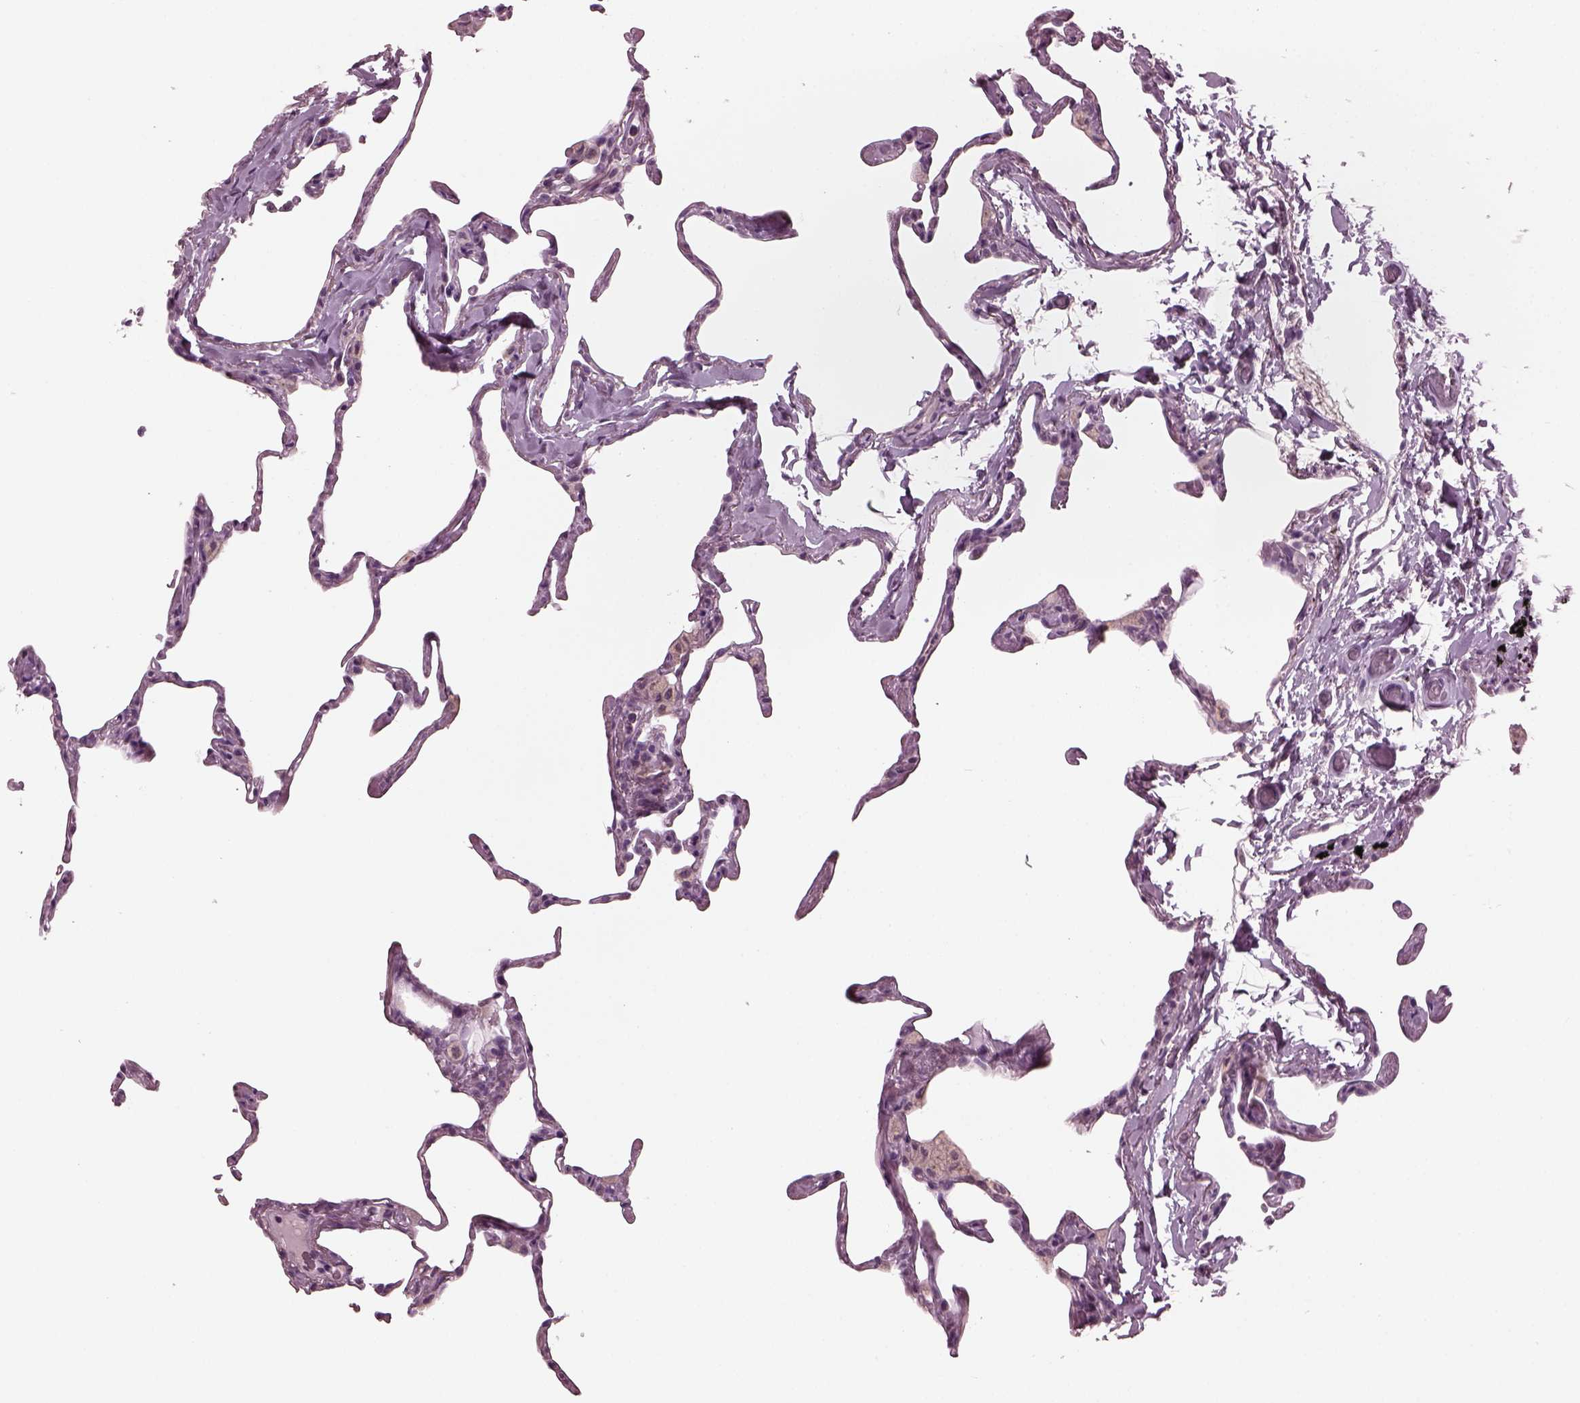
{"staining": {"intensity": "negative", "quantity": "none", "location": "none"}, "tissue": "lung", "cell_type": "Alveolar cells", "image_type": "normal", "snomed": [{"axis": "morphology", "description": "Normal tissue, NOS"}, {"axis": "topography", "description": "Lung"}], "caption": "Histopathology image shows no significant protein staining in alveolar cells of normal lung.", "gene": "MIB2", "patient": {"sex": "male", "age": 65}}